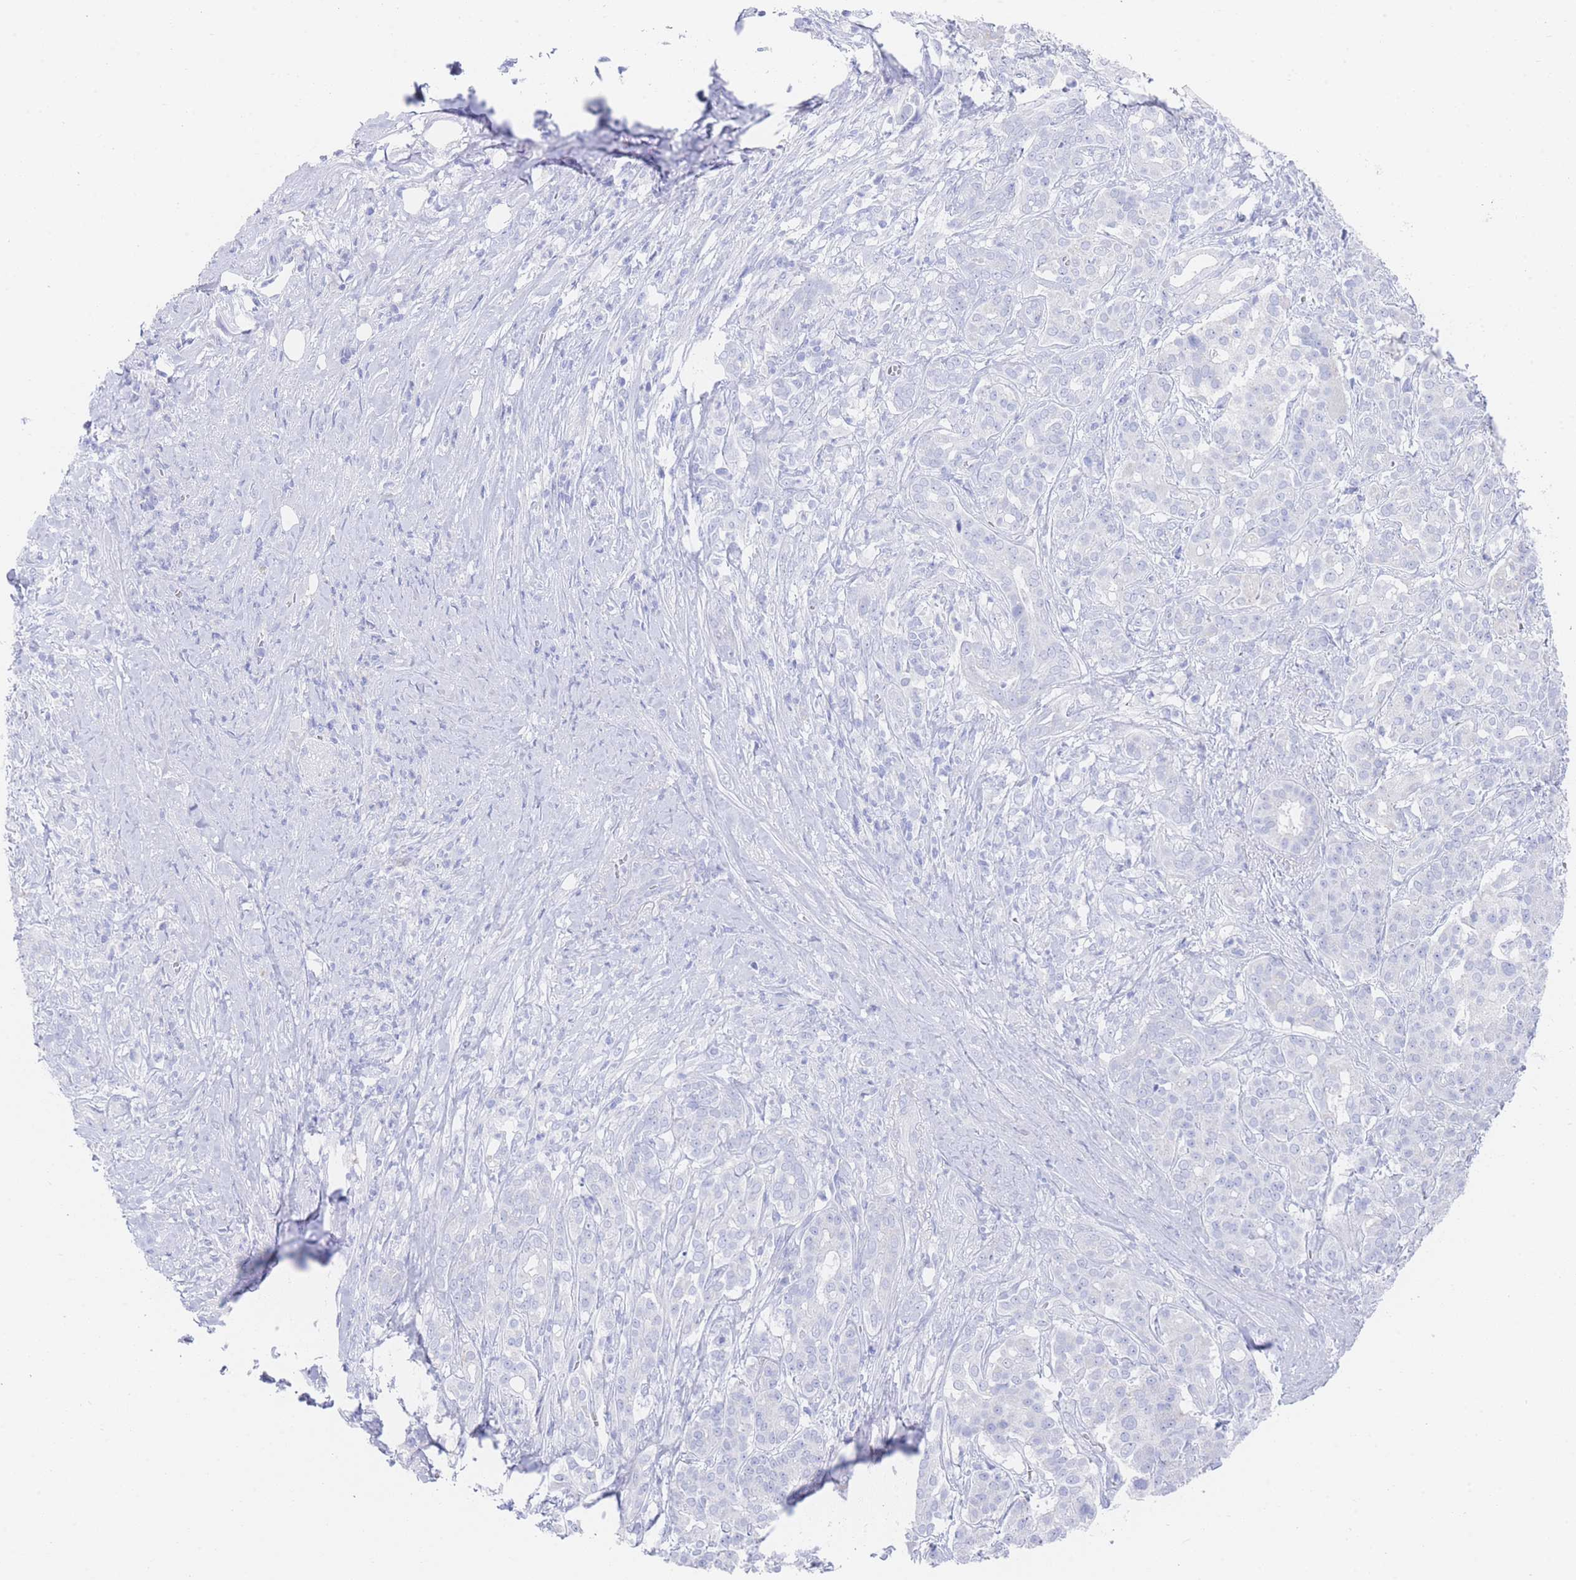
{"staining": {"intensity": "negative", "quantity": "none", "location": "none"}, "tissue": "pancreatic cancer", "cell_type": "Tumor cells", "image_type": "cancer", "snomed": [{"axis": "morphology", "description": "Adenocarcinoma, NOS"}, {"axis": "topography", "description": "Pancreas"}], "caption": "IHC micrograph of adenocarcinoma (pancreatic) stained for a protein (brown), which displays no positivity in tumor cells.", "gene": "LRRC37A", "patient": {"sex": "male", "age": 57}}